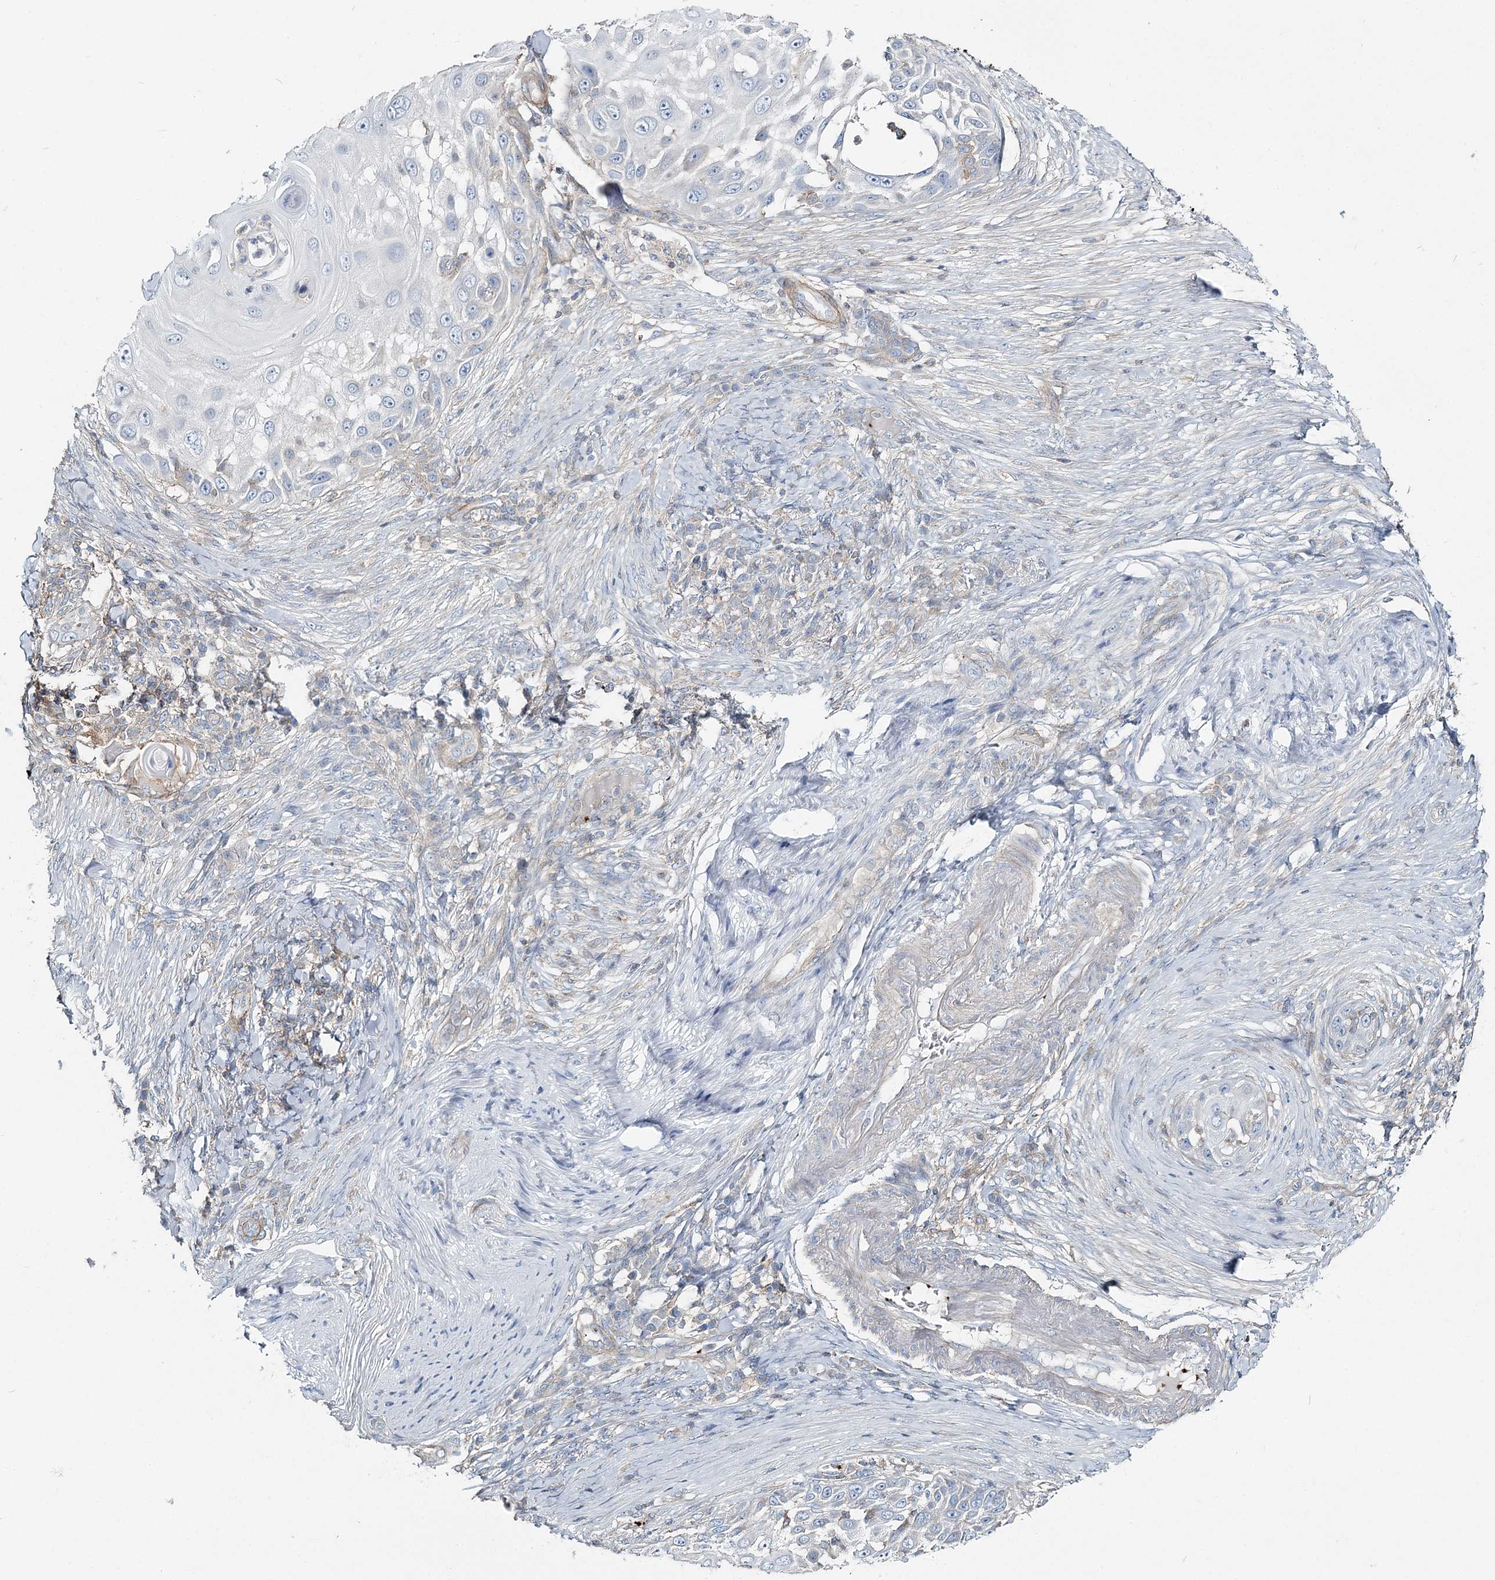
{"staining": {"intensity": "negative", "quantity": "none", "location": "none"}, "tissue": "skin cancer", "cell_type": "Tumor cells", "image_type": "cancer", "snomed": [{"axis": "morphology", "description": "Squamous cell carcinoma, NOS"}, {"axis": "topography", "description": "Skin"}], "caption": "Photomicrograph shows no significant protein positivity in tumor cells of skin cancer.", "gene": "CUEDC2", "patient": {"sex": "female", "age": 44}}